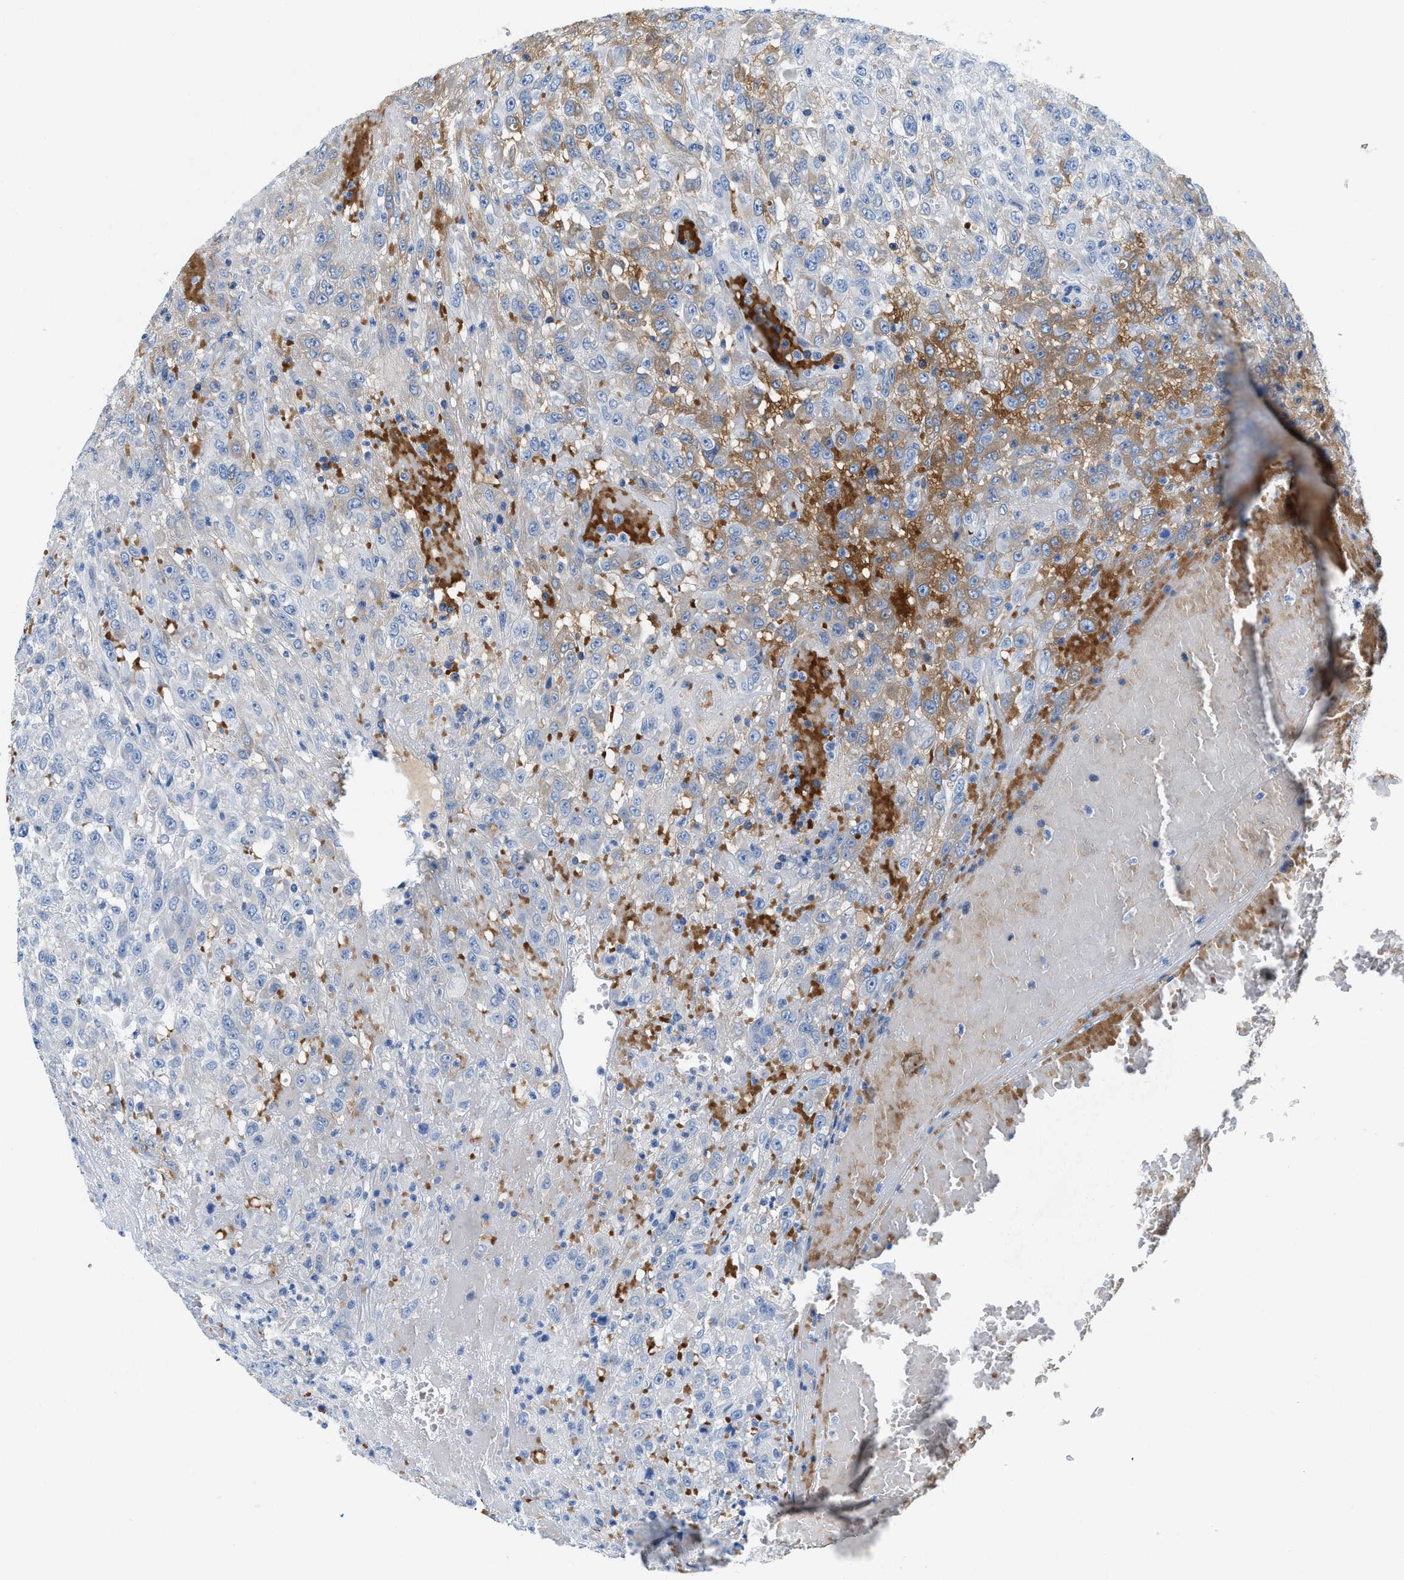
{"staining": {"intensity": "moderate", "quantity": "<25%", "location": "cytoplasmic/membranous"}, "tissue": "urothelial cancer", "cell_type": "Tumor cells", "image_type": "cancer", "snomed": [{"axis": "morphology", "description": "Urothelial carcinoma, High grade"}, {"axis": "topography", "description": "Urinary bladder"}], "caption": "DAB immunohistochemical staining of high-grade urothelial carcinoma reveals moderate cytoplasmic/membranous protein expression in about <25% of tumor cells.", "gene": "BPGM", "patient": {"sex": "male", "age": 46}}